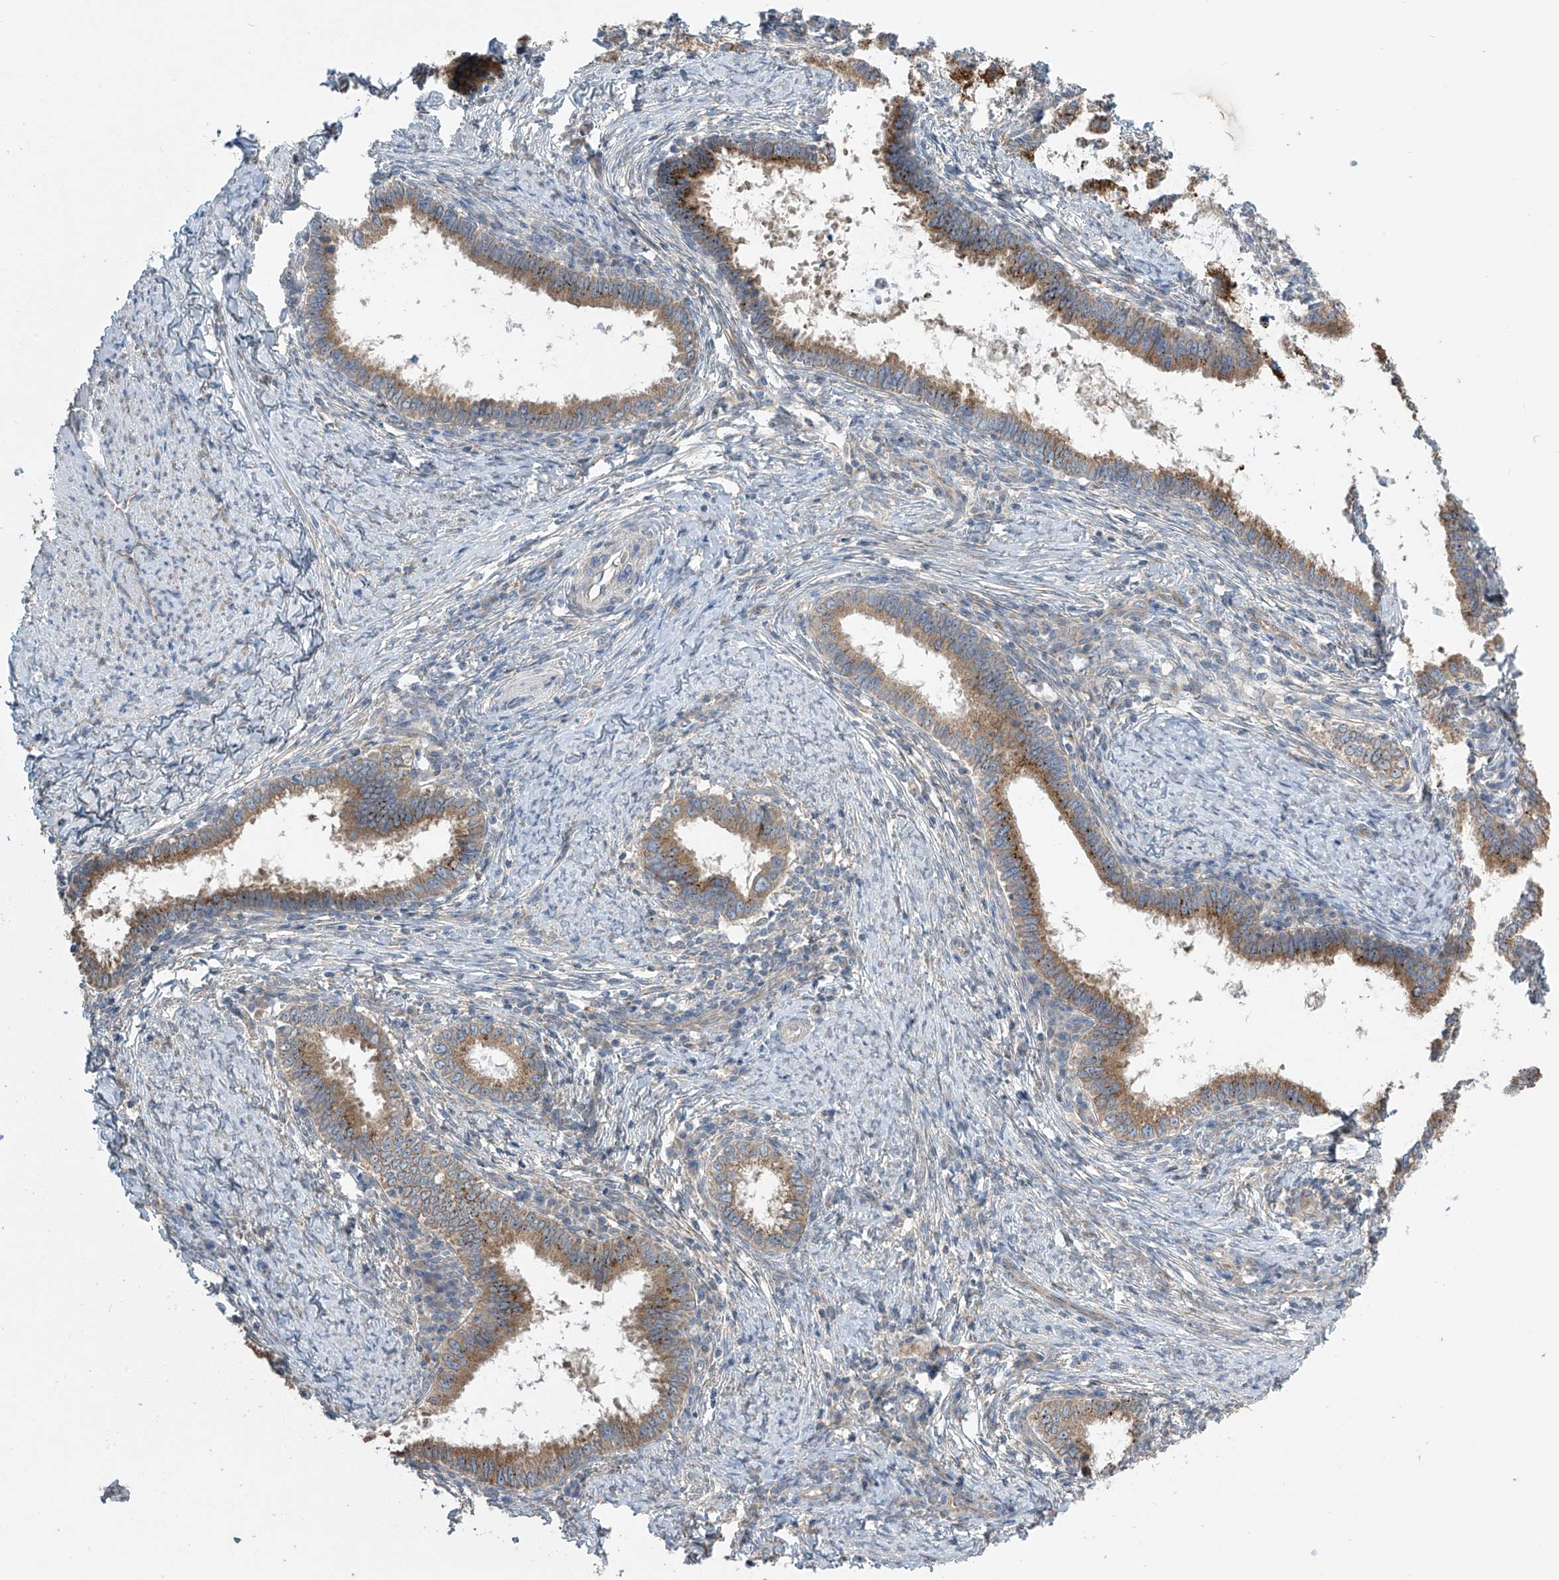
{"staining": {"intensity": "moderate", "quantity": ">75%", "location": "cytoplasmic/membranous"}, "tissue": "cervical cancer", "cell_type": "Tumor cells", "image_type": "cancer", "snomed": [{"axis": "morphology", "description": "Adenocarcinoma, NOS"}, {"axis": "topography", "description": "Cervix"}], "caption": "DAB (3,3'-diaminobenzidine) immunohistochemical staining of adenocarcinoma (cervical) reveals moderate cytoplasmic/membranous protein positivity in approximately >75% of tumor cells.", "gene": "PNPT1", "patient": {"sex": "female", "age": 36}}